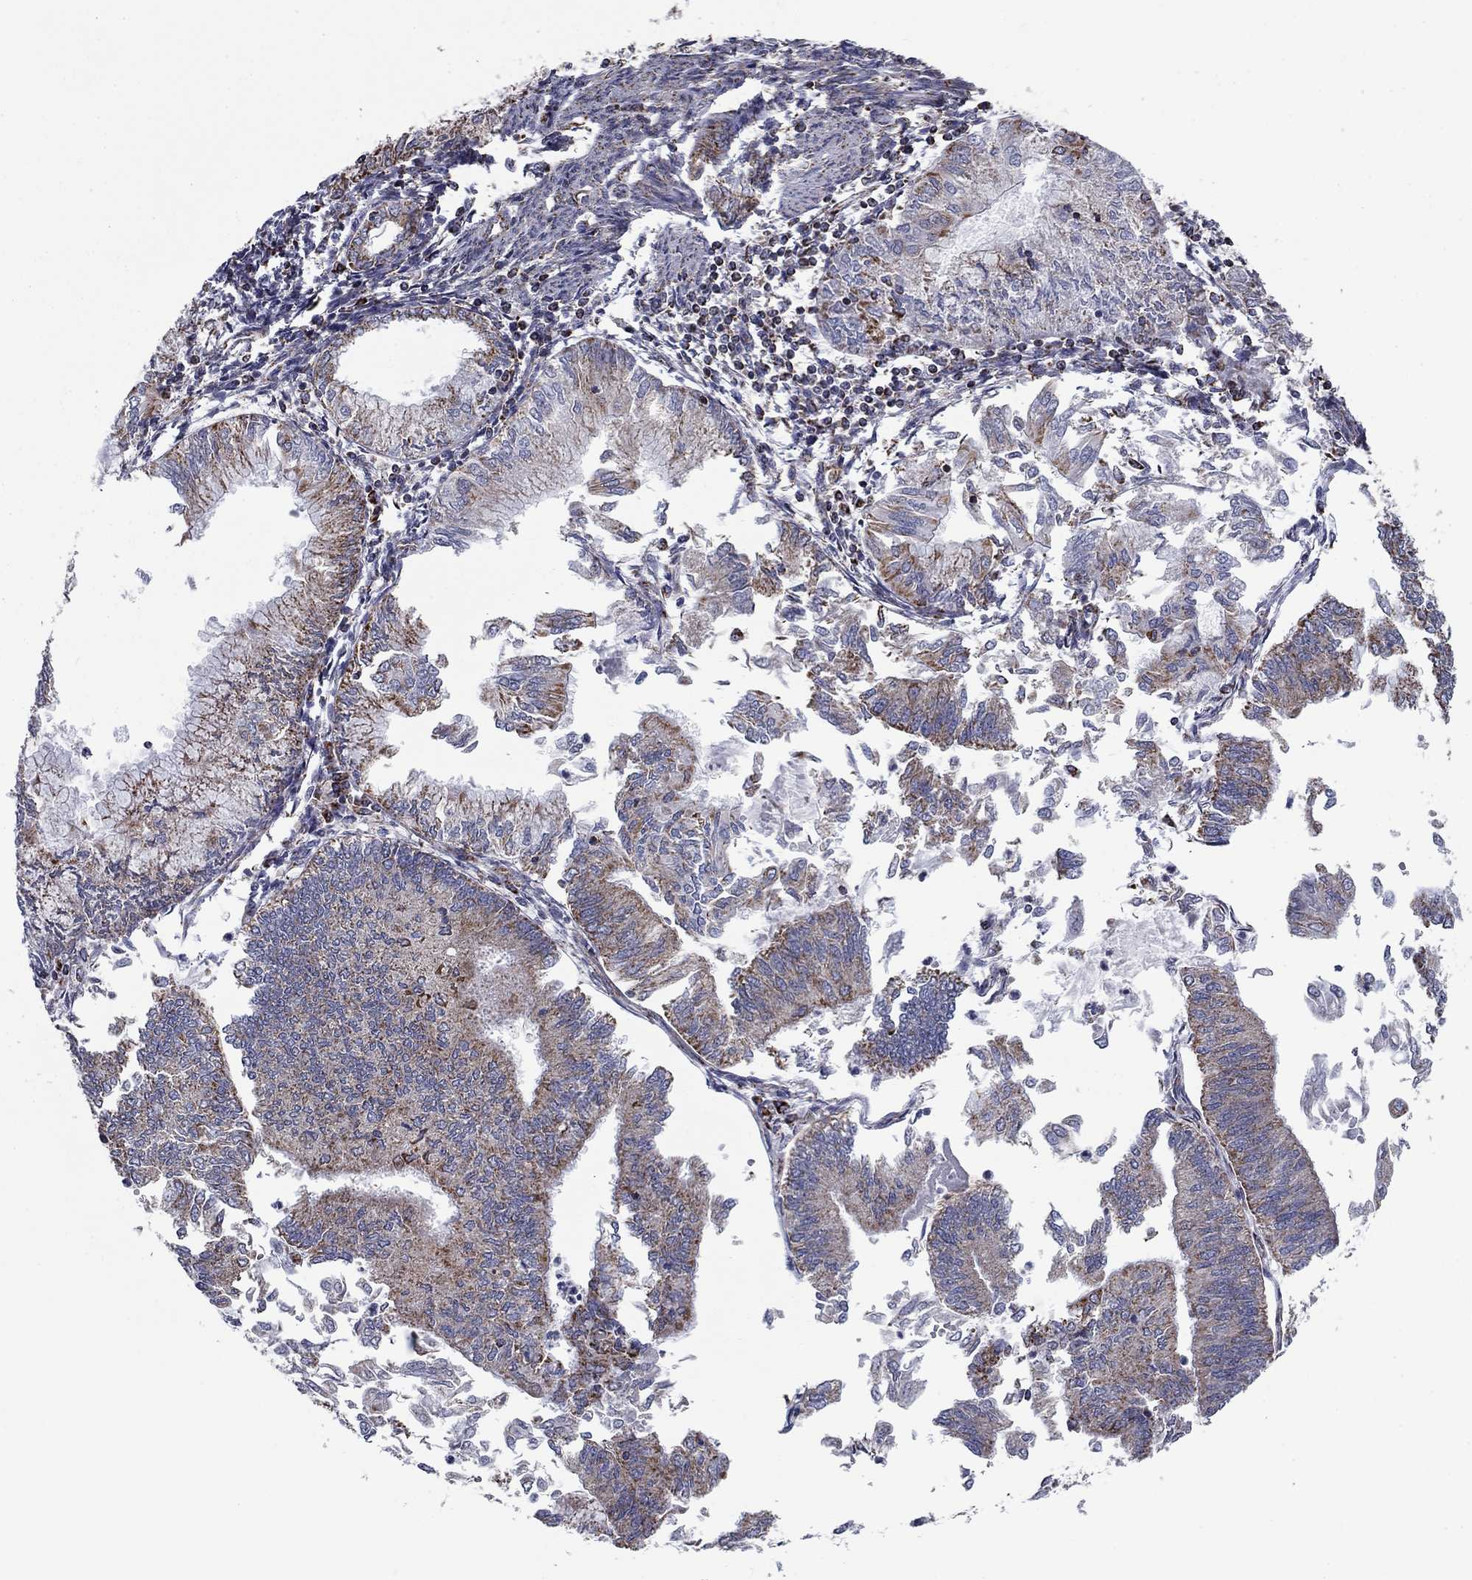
{"staining": {"intensity": "moderate", "quantity": "<25%", "location": "cytoplasmic/membranous"}, "tissue": "endometrial cancer", "cell_type": "Tumor cells", "image_type": "cancer", "snomed": [{"axis": "morphology", "description": "Adenocarcinoma, NOS"}, {"axis": "topography", "description": "Endometrium"}], "caption": "Tumor cells display moderate cytoplasmic/membranous positivity in about <25% of cells in endometrial adenocarcinoma. (Brightfield microscopy of DAB IHC at high magnification).", "gene": "NDUFV1", "patient": {"sex": "female", "age": 59}}